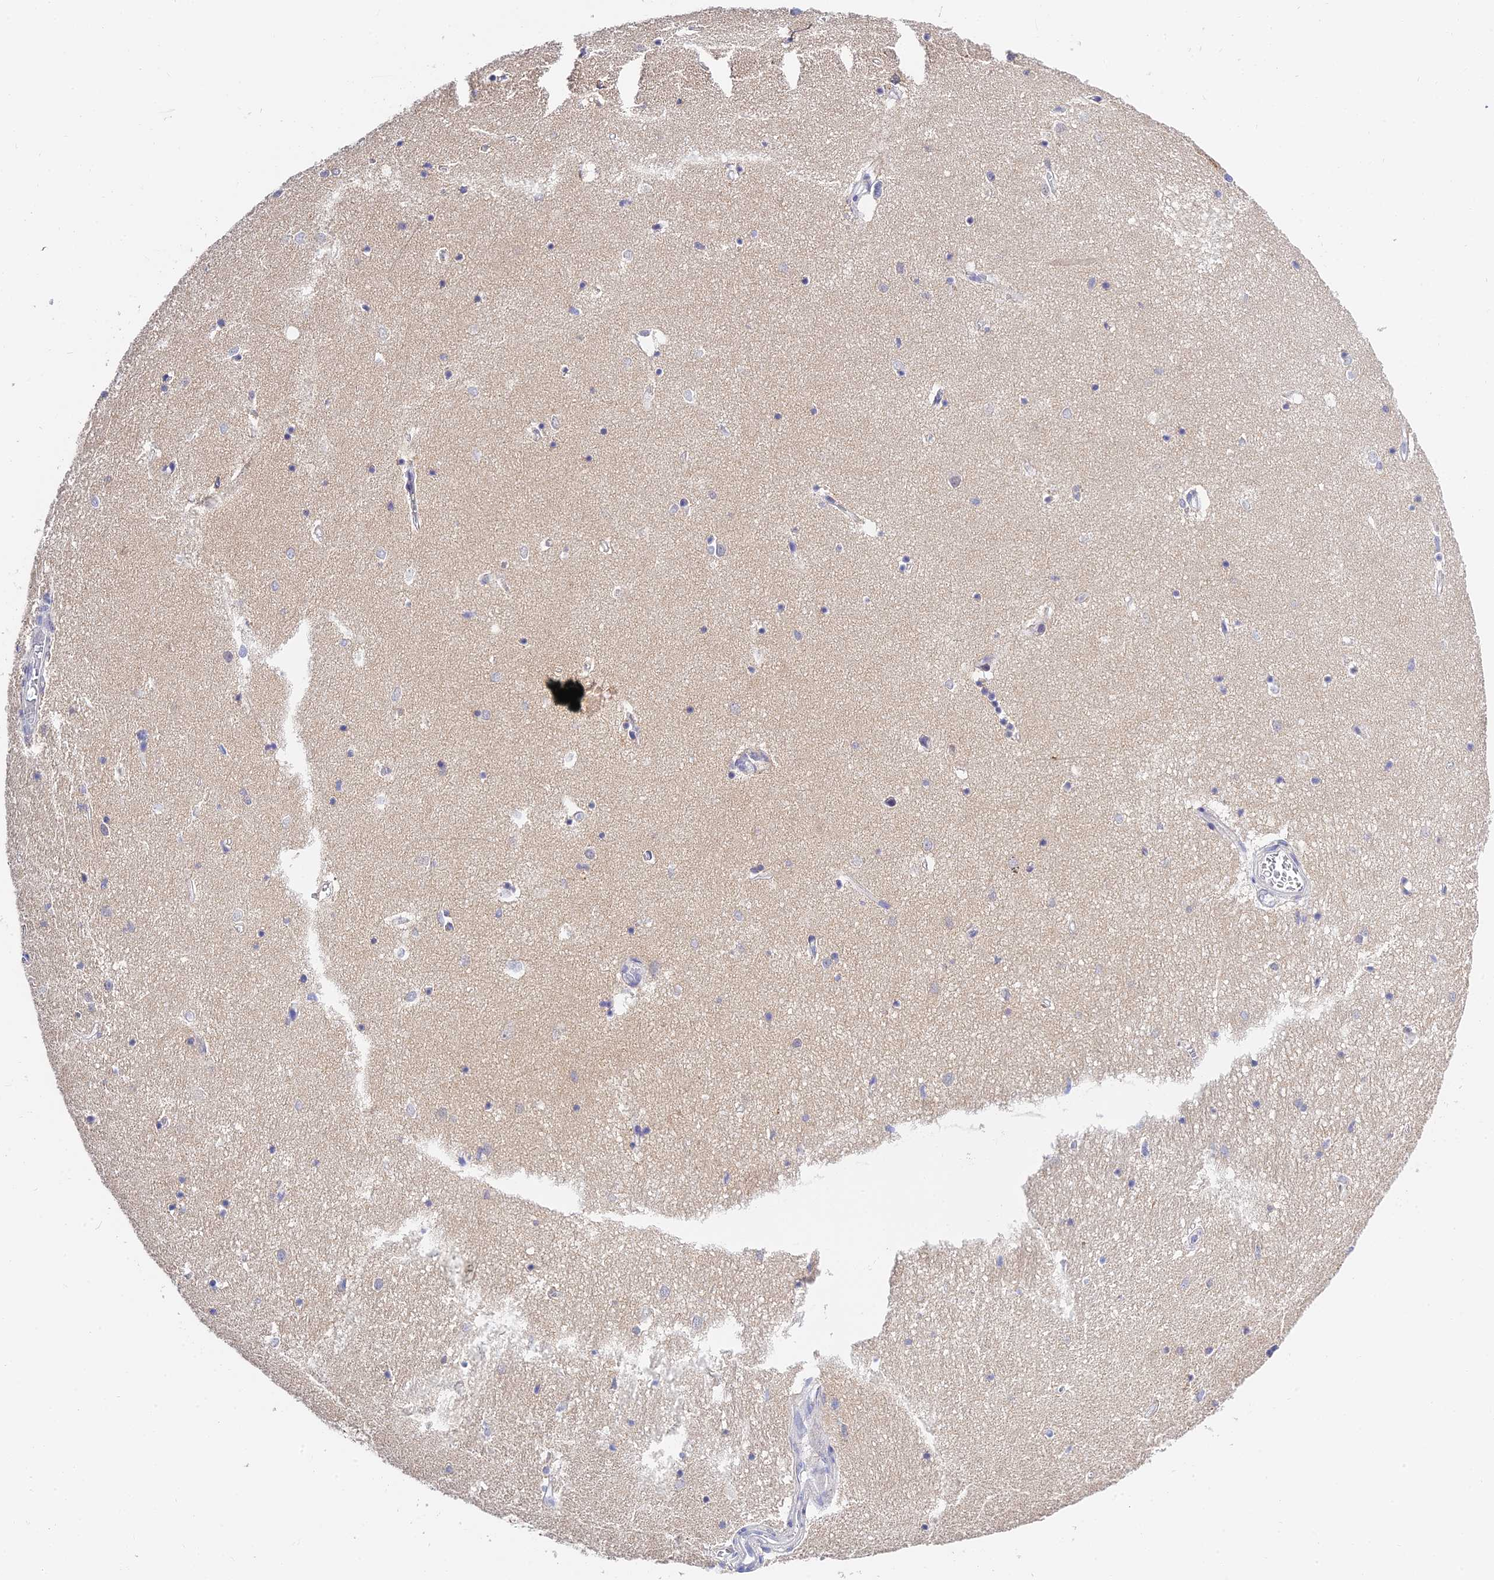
{"staining": {"intensity": "negative", "quantity": "none", "location": "none"}, "tissue": "hippocampus", "cell_type": "Glial cells", "image_type": "normal", "snomed": [{"axis": "morphology", "description": "Normal tissue, NOS"}, {"axis": "topography", "description": "Hippocampus"}], "caption": "A high-resolution photomicrograph shows IHC staining of normal hippocampus, which demonstrates no significant positivity in glial cells.", "gene": "HOXB1", "patient": {"sex": "female", "age": 64}}